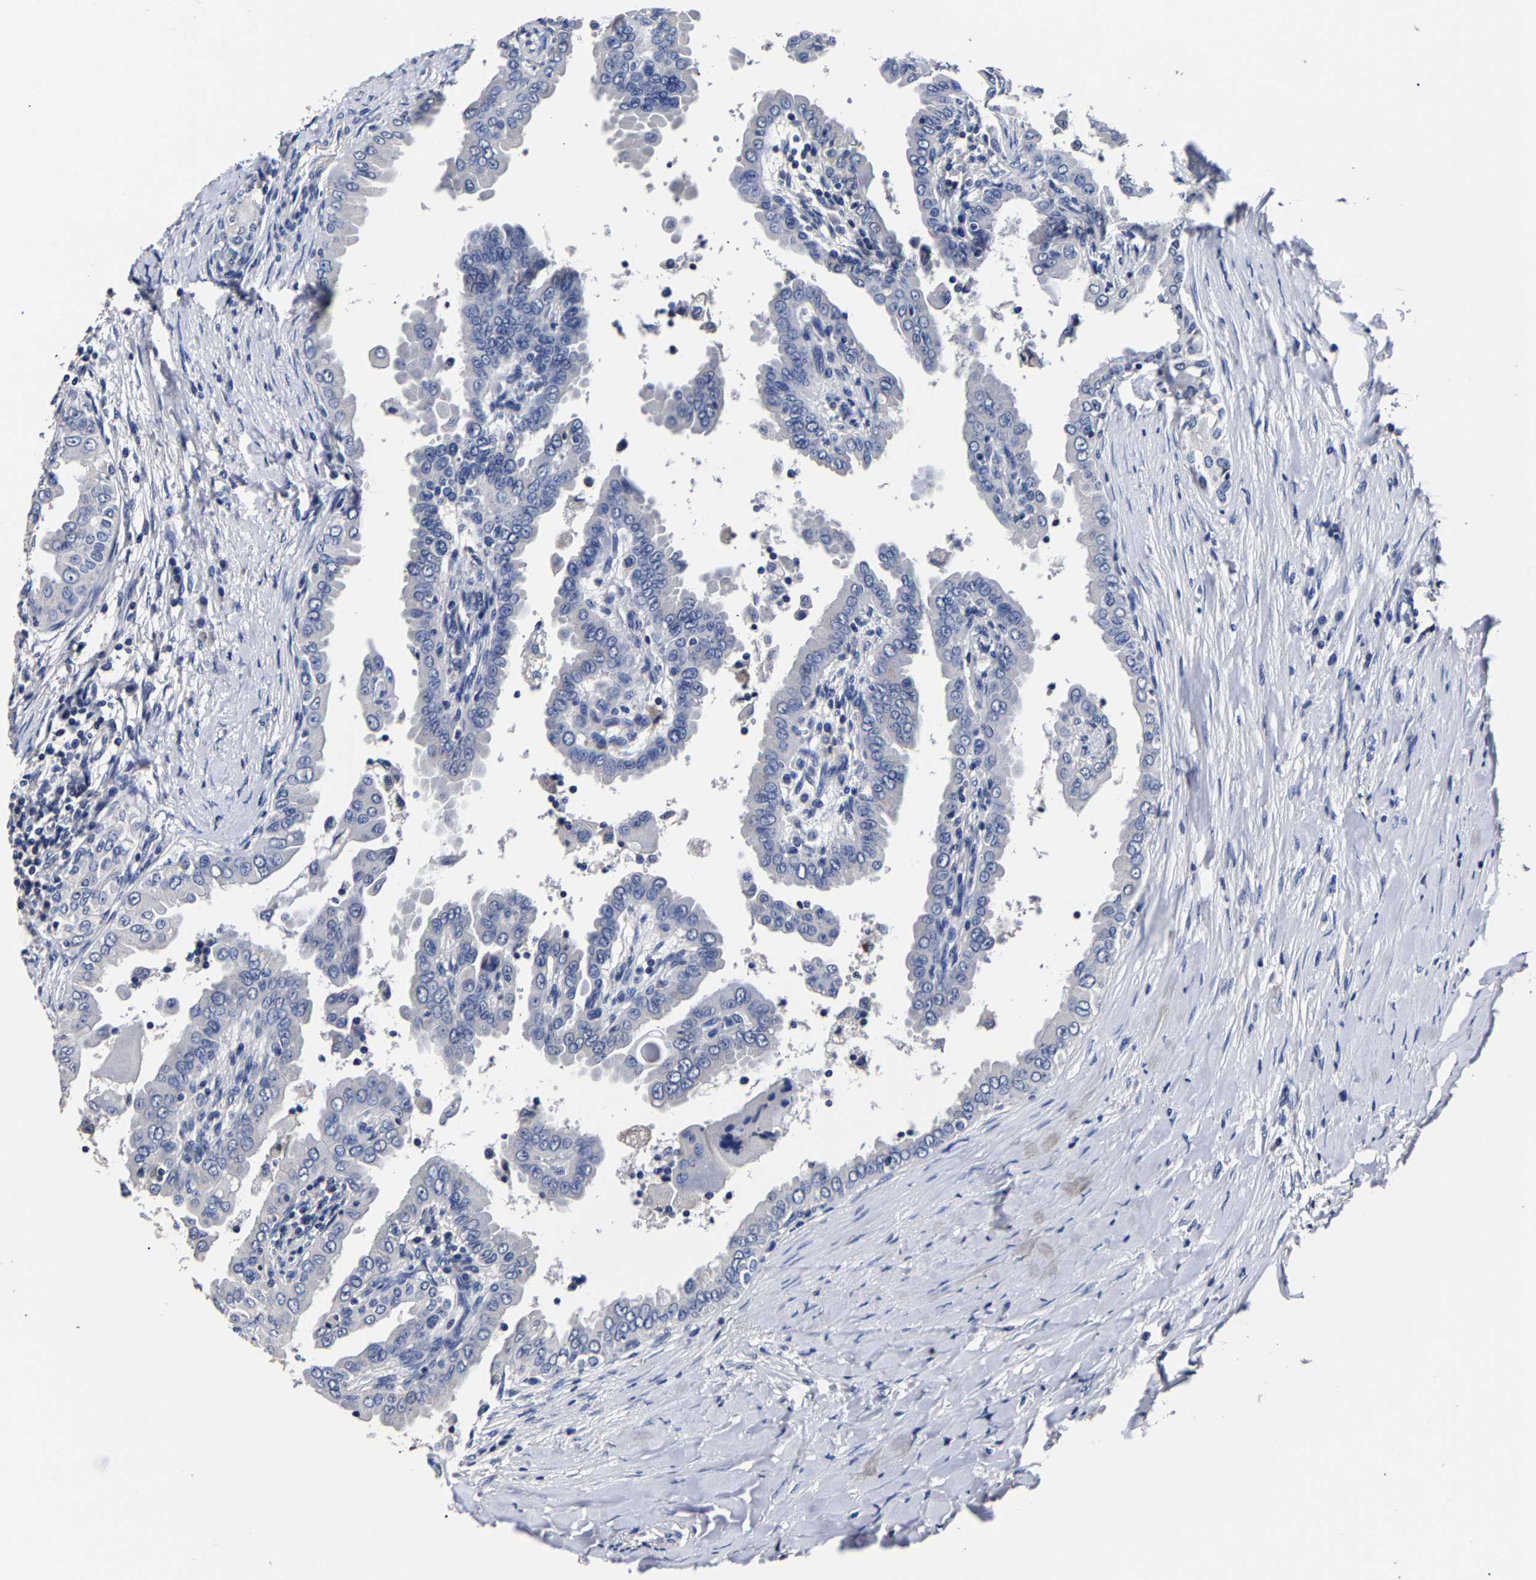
{"staining": {"intensity": "negative", "quantity": "none", "location": "none"}, "tissue": "thyroid cancer", "cell_type": "Tumor cells", "image_type": "cancer", "snomed": [{"axis": "morphology", "description": "Papillary adenocarcinoma, NOS"}, {"axis": "topography", "description": "Thyroid gland"}], "caption": "Image shows no significant protein positivity in tumor cells of thyroid cancer. (Stains: DAB immunohistochemistry with hematoxylin counter stain, Microscopy: brightfield microscopy at high magnification).", "gene": "AKAP4", "patient": {"sex": "male", "age": 33}}